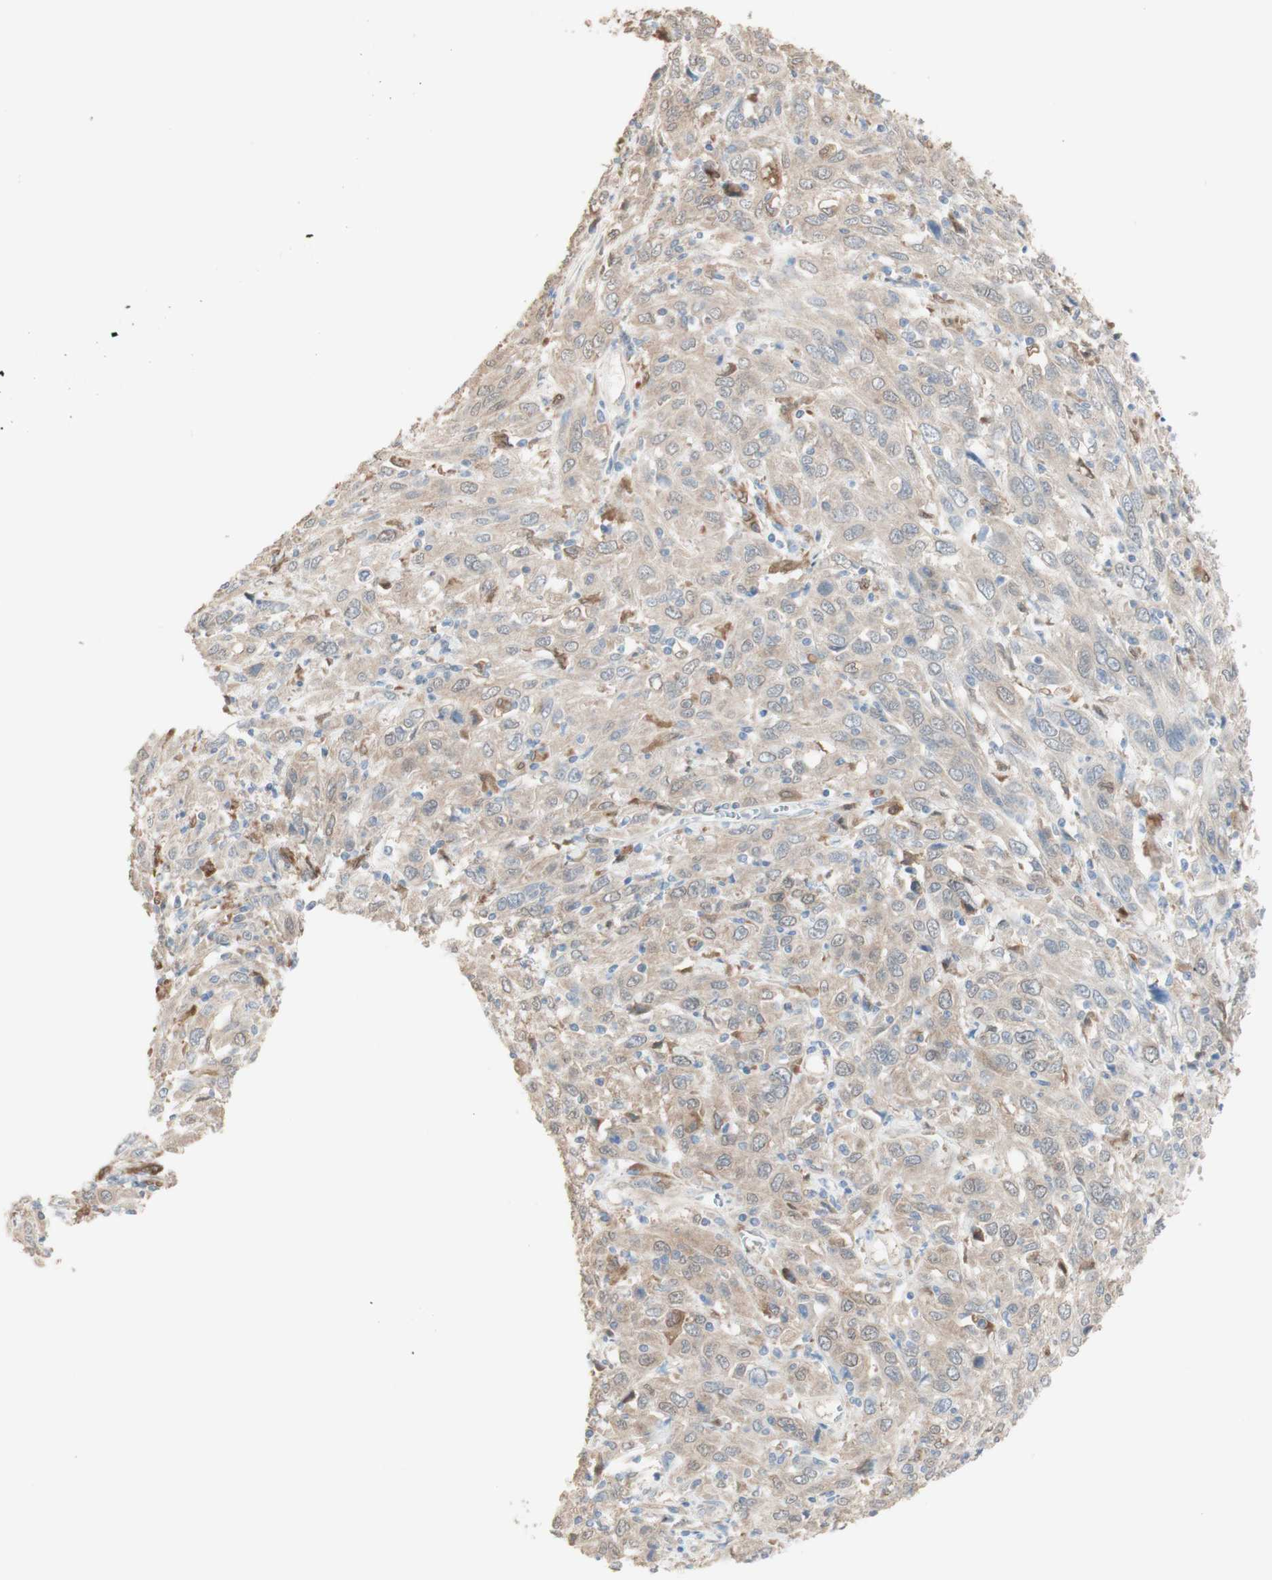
{"staining": {"intensity": "weak", "quantity": ">75%", "location": "cytoplasmic/membranous"}, "tissue": "cervical cancer", "cell_type": "Tumor cells", "image_type": "cancer", "snomed": [{"axis": "morphology", "description": "Squamous cell carcinoma, NOS"}, {"axis": "topography", "description": "Cervix"}], "caption": "The immunohistochemical stain highlights weak cytoplasmic/membranous expression in tumor cells of cervical squamous cell carcinoma tissue.", "gene": "COMT", "patient": {"sex": "female", "age": 46}}